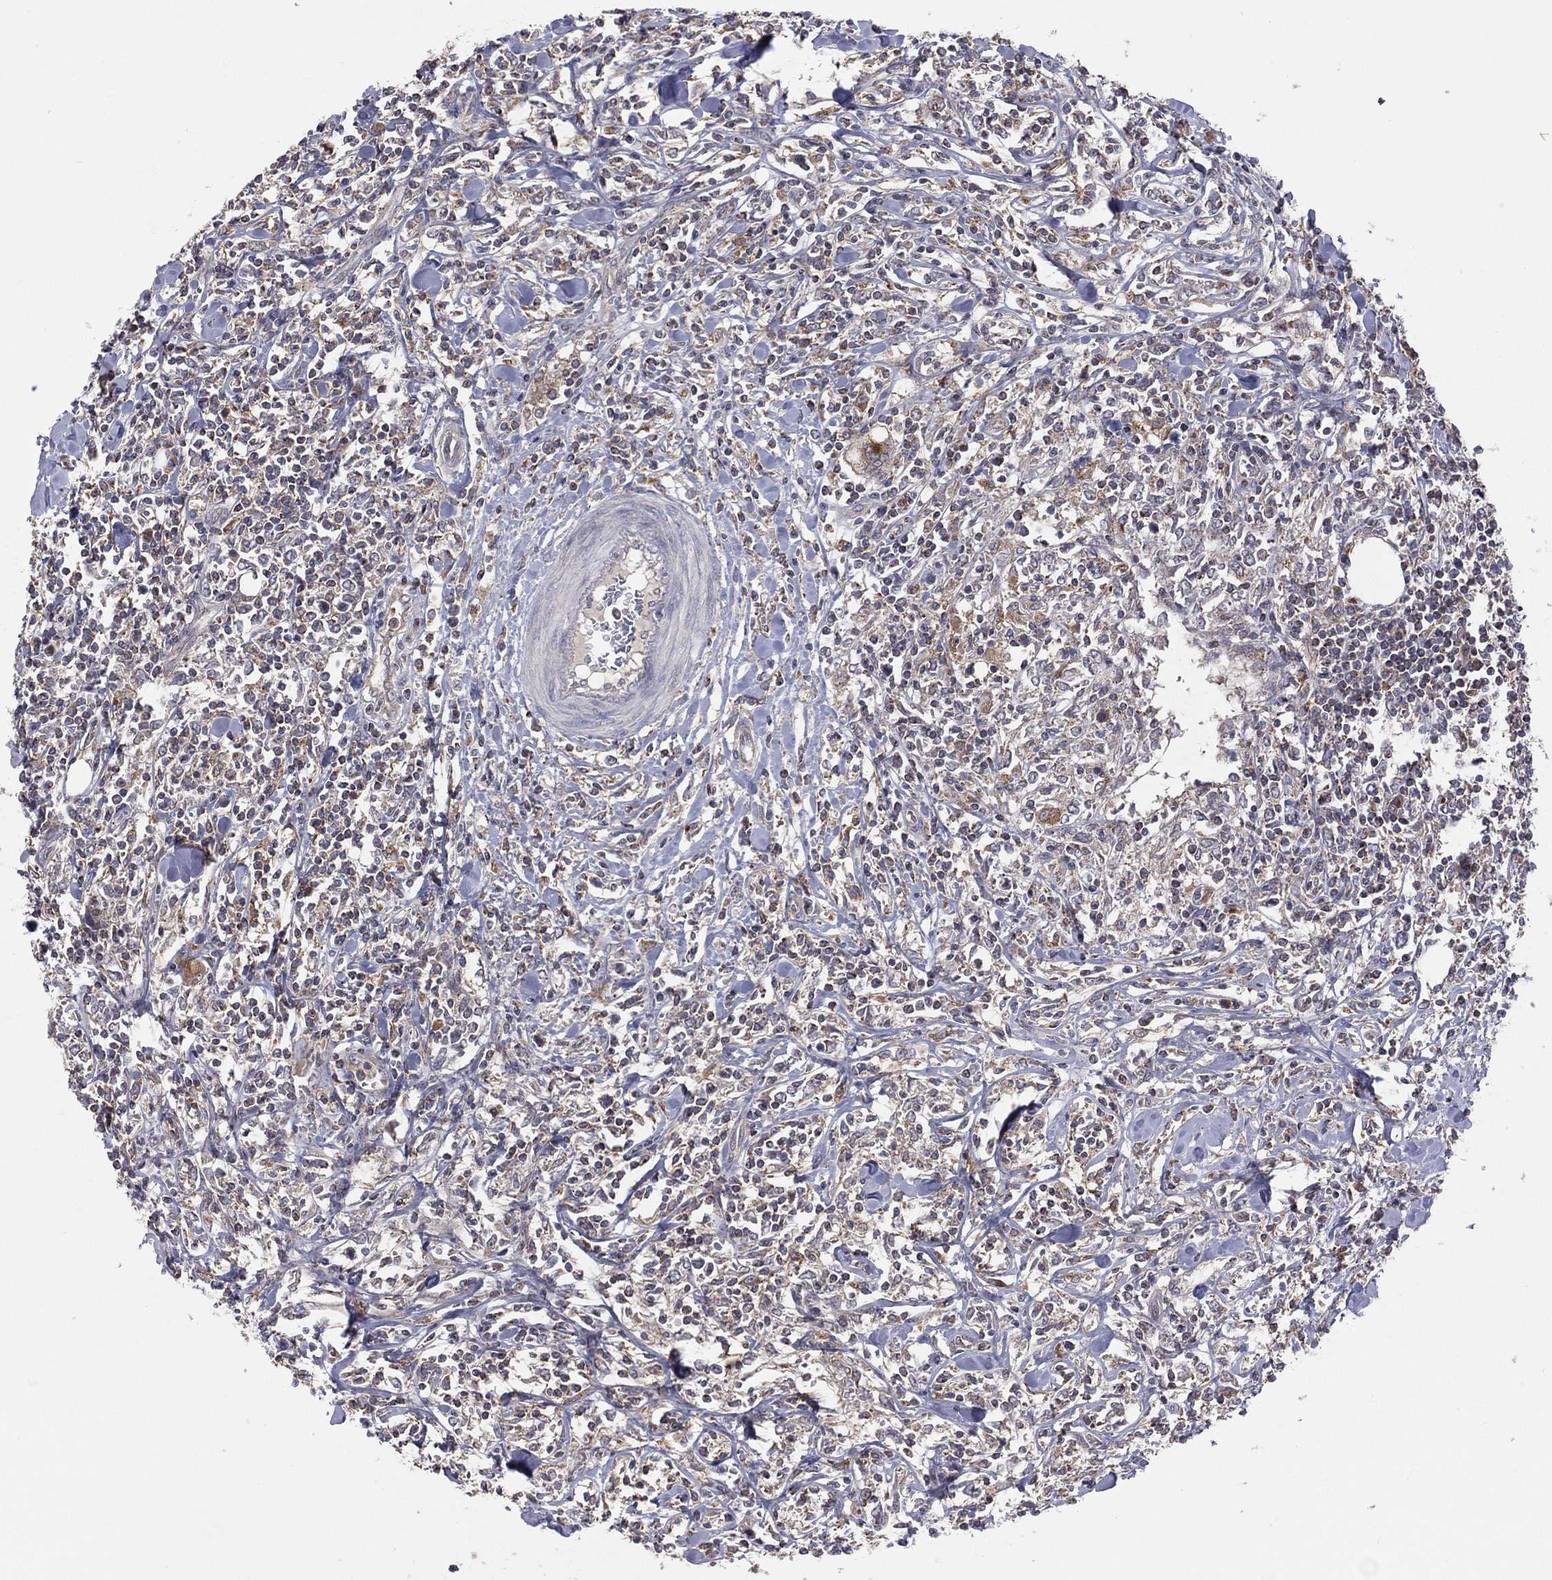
{"staining": {"intensity": "moderate", "quantity": "25%-75%", "location": "cytoplasmic/membranous"}, "tissue": "lymphoma", "cell_type": "Tumor cells", "image_type": "cancer", "snomed": [{"axis": "morphology", "description": "Malignant lymphoma, non-Hodgkin's type, High grade"}, {"axis": "topography", "description": "Lymph node"}], "caption": "About 25%-75% of tumor cells in lymphoma demonstrate moderate cytoplasmic/membranous protein expression as visualized by brown immunohistochemical staining.", "gene": "STARD3", "patient": {"sex": "female", "age": 84}}